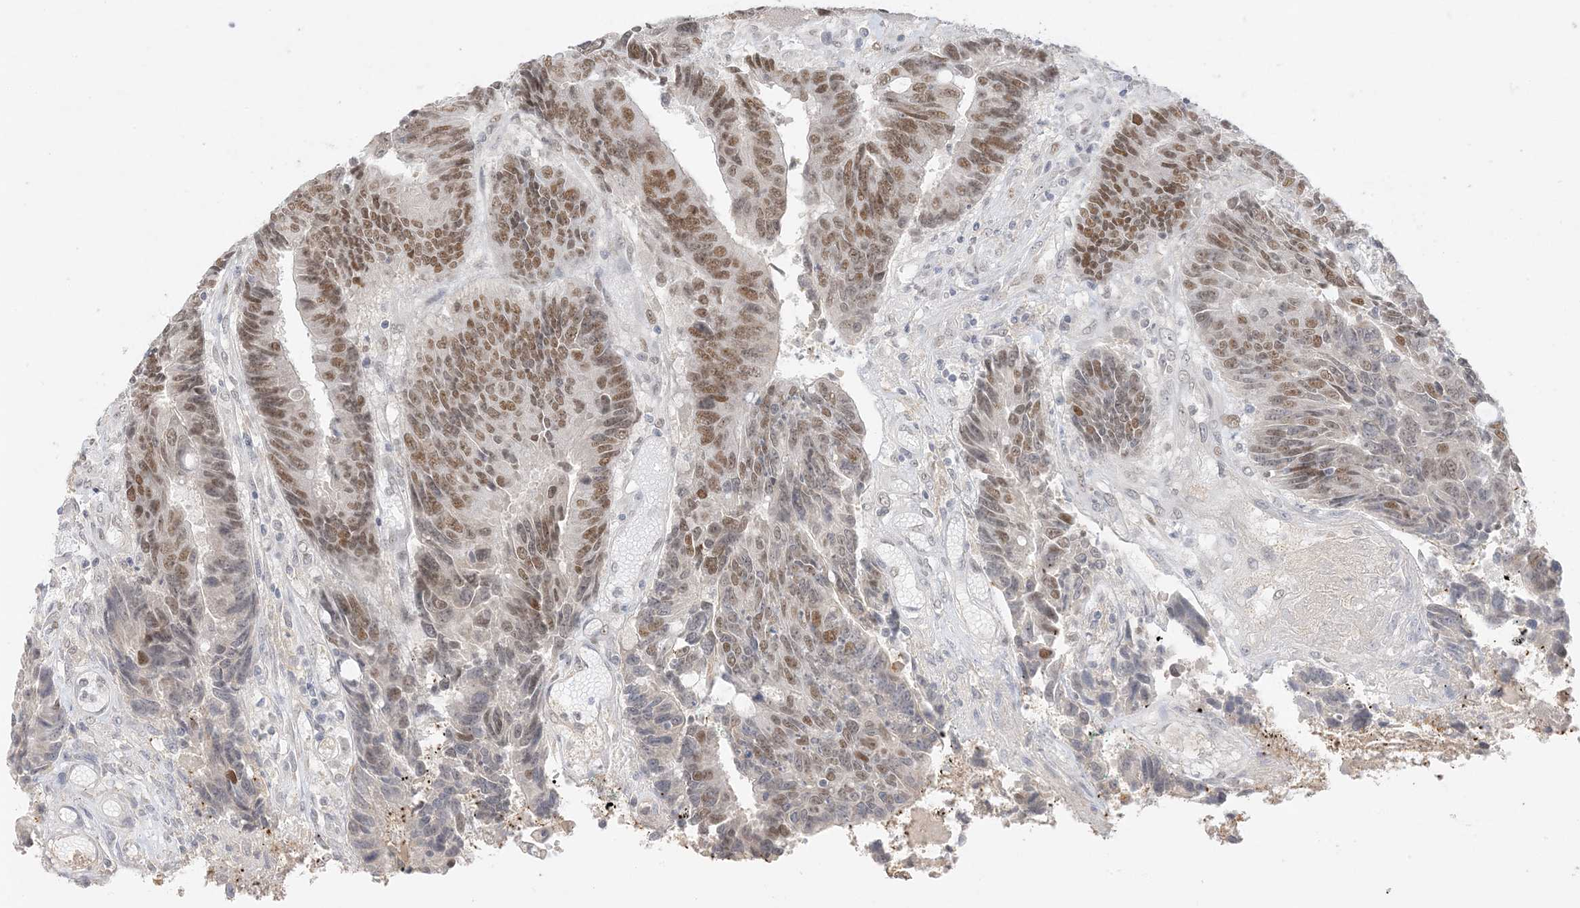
{"staining": {"intensity": "moderate", "quantity": ">75%", "location": "nuclear"}, "tissue": "colorectal cancer", "cell_type": "Tumor cells", "image_type": "cancer", "snomed": [{"axis": "morphology", "description": "Adenocarcinoma, NOS"}, {"axis": "topography", "description": "Rectum"}], "caption": "The immunohistochemical stain labels moderate nuclear positivity in tumor cells of adenocarcinoma (colorectal) tissue.", "gene": "MSL3", "patient": {"sex": "male", "age": 84}}